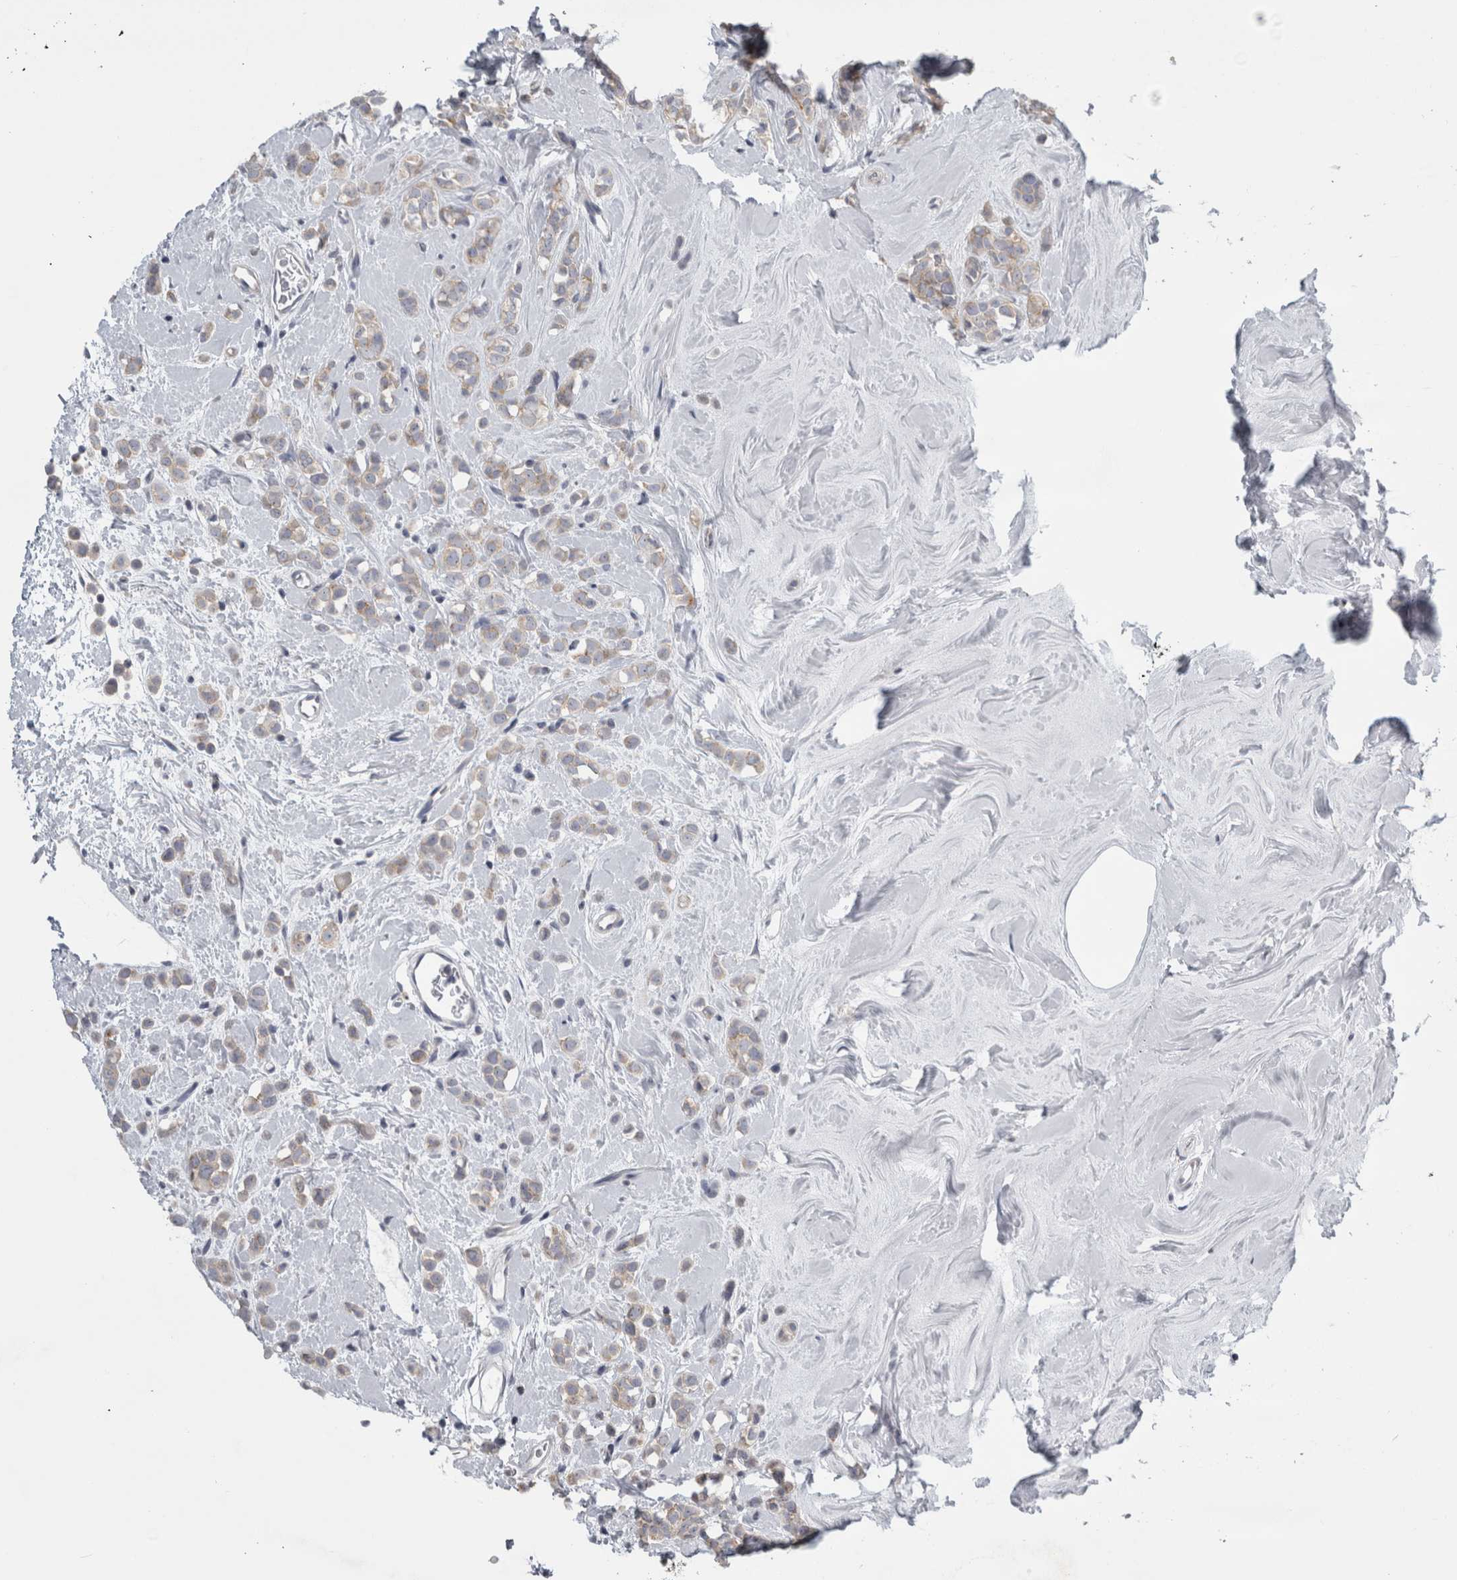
{"staining": {"intensity": "weak", "quantity": "25%-75%", "location": "cytoplasmic/membranous"}, "tissue": "breast cancer", "cell_type": "Tumor cells", "image_type": "cancer", "snomed": [{"axis": "morphology", "description": "Lobular carcinoma"}, {"axis": "topography", "description": "Breast"}], "caption": "Immunohistochemical staining of breast lobular carcinoma demonstrates low levels of weak cytoplasmic/membranous protein positivity in approximately 25%-75% of tumor cells.", "gene": "PRRC2C", "patient": {"sex": "female", "age": 47}}